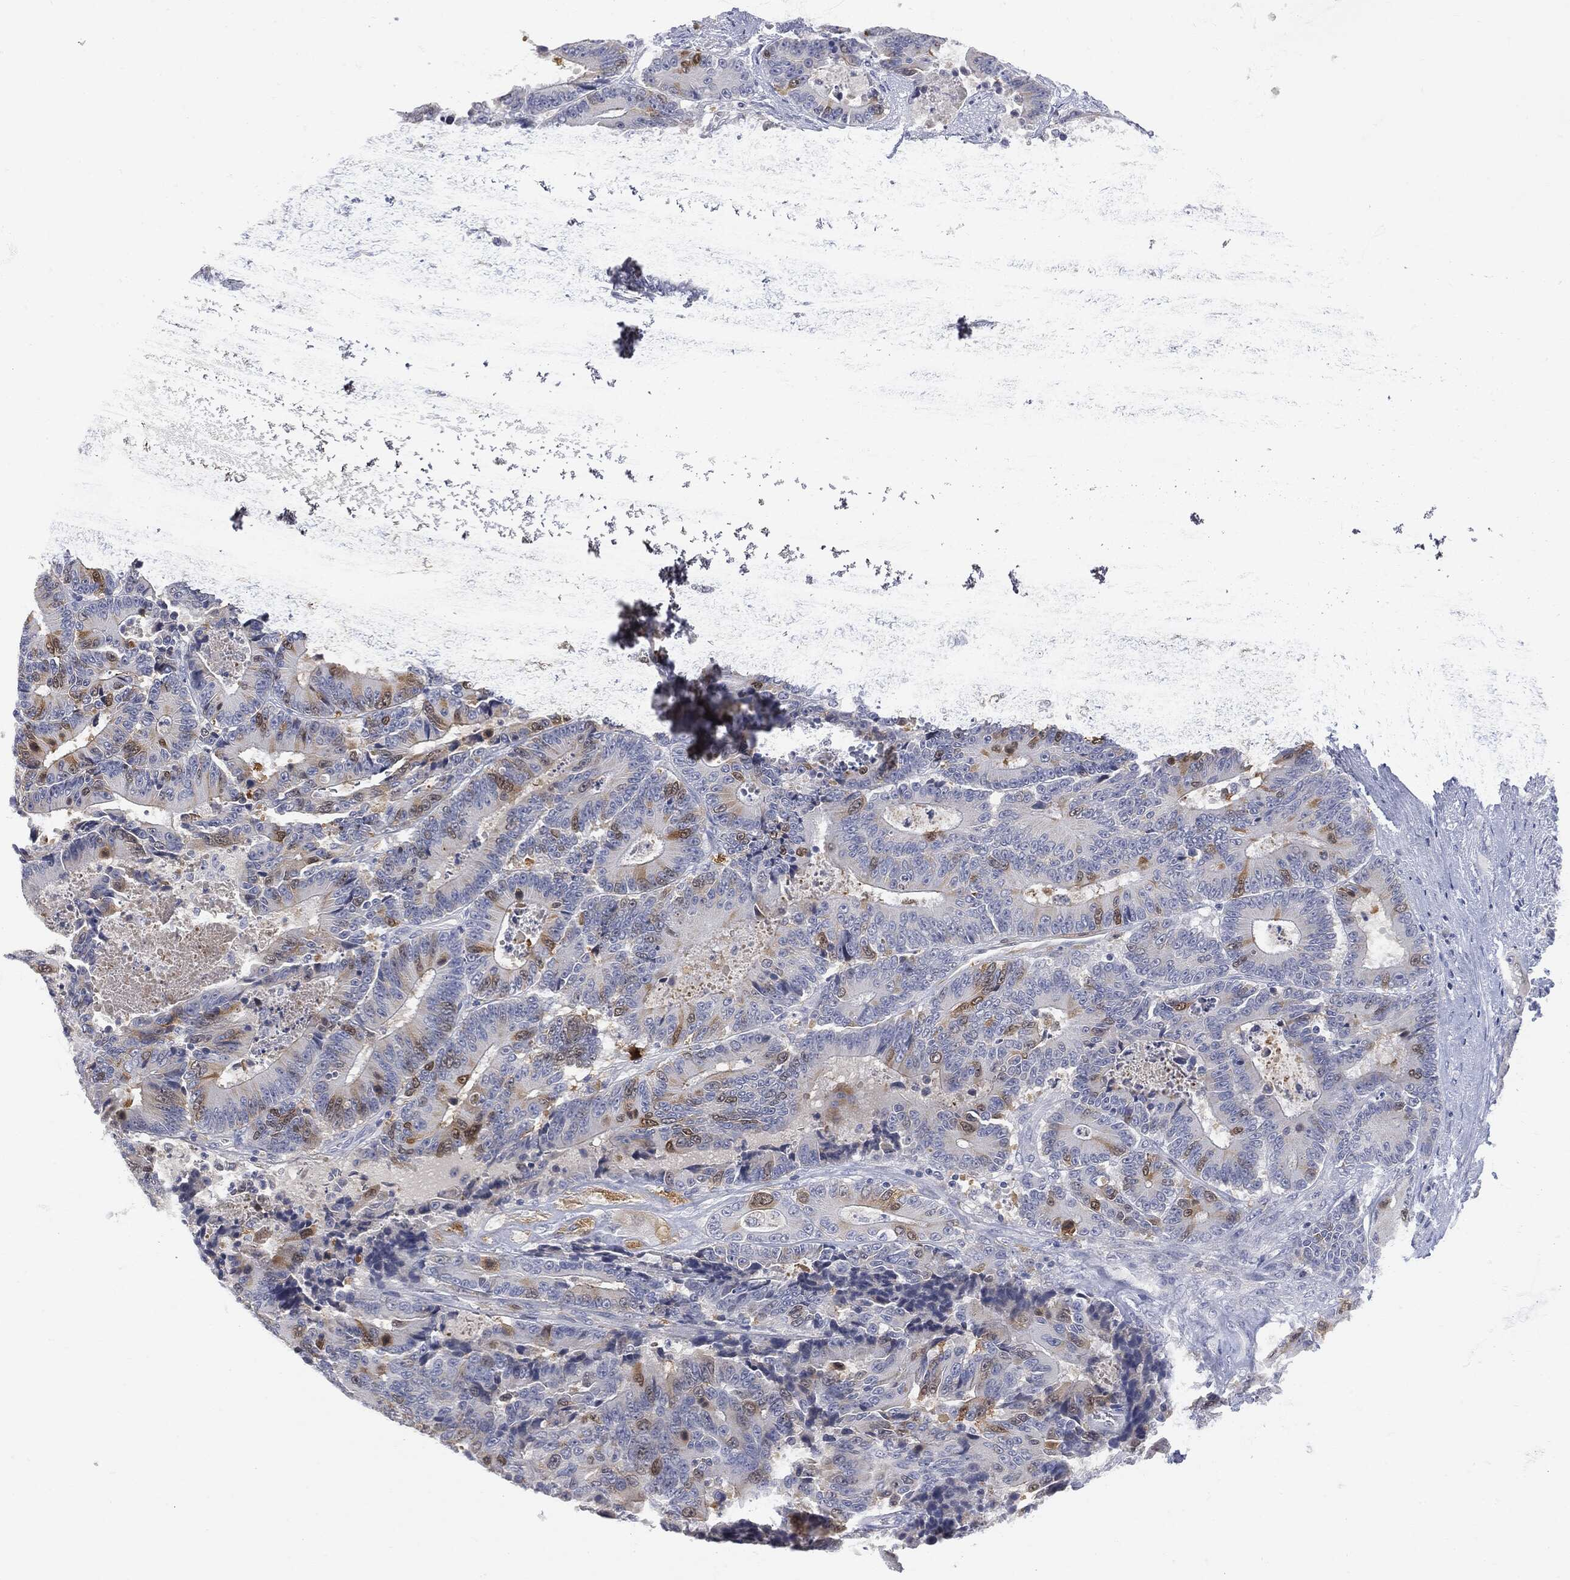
{"staining": {"intensity": "moderate", "quantity": "<25%", "location": "cytoplasmic/membranous"}, "tissue": "colorectal cancer", "cell_type": "Tumor cells", "image_type": "cancer", "snomed": [{"axis": "morphology", "description": "Adenocarcinoma, NOS"}, {"axis": "topography", "description": "Colon"}], "caption": "IHC of colorectal adenocarcinoma reveals low levels of moderate cytoplasmic/membranous staining in about <25% of tumor cells.", "gene": "UBE2C", "patient": {"sex": "male", "age": 83}}